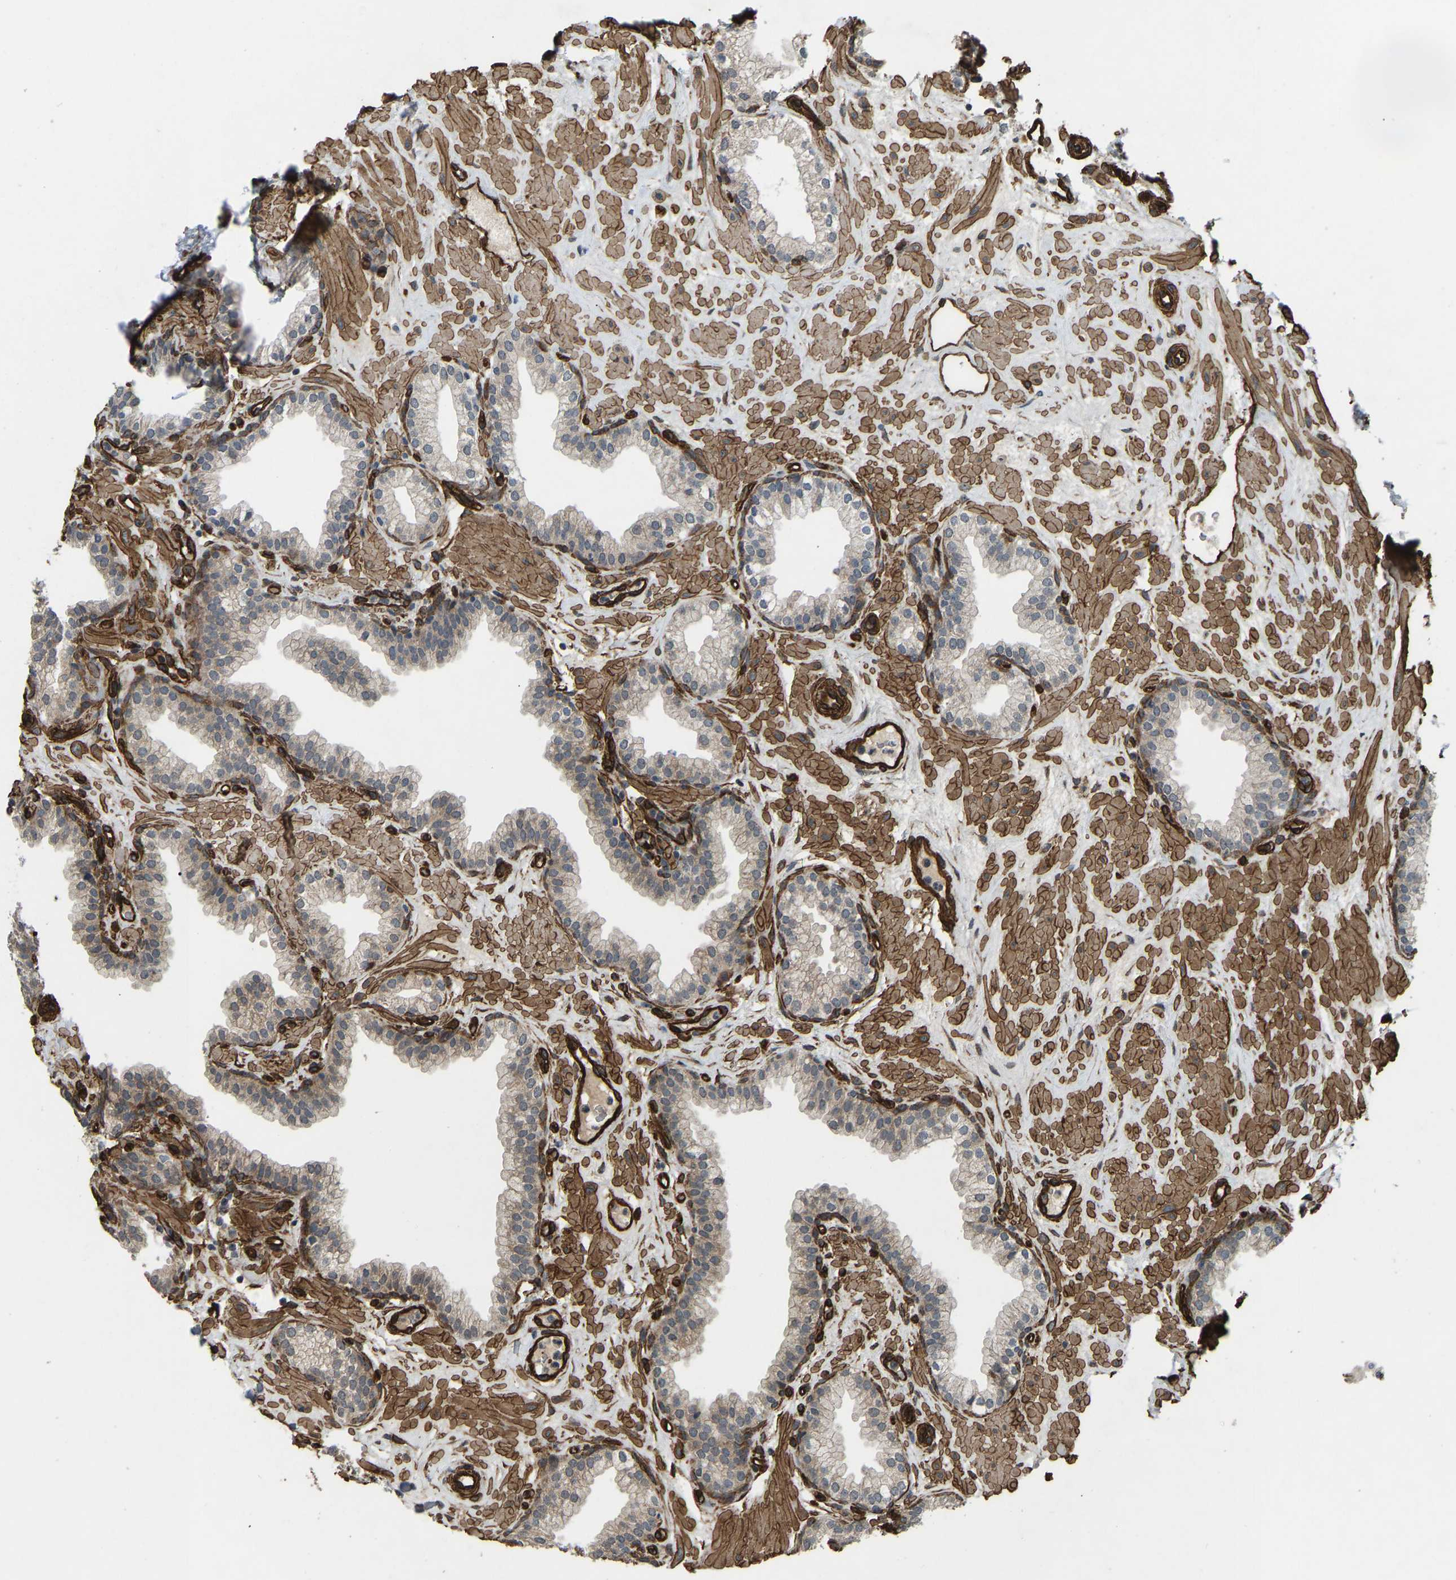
{"staining": {"intensity": "weak", "quantity": ">75%", "location": "cytoplasmic/membranous"}, "tissue": "prostate", "cell_type": "Glandular cells", "image_type": "normal", "snomed": [{"axis": "morphology", "description": "Normal tissue, NOS"}, {"axis": "morphology", "description": "Urothelial carcinoma, Low grade"}, {"axis": "topography", "description": "Urinary bladder"}, {"axis": "topography", "description": "Prostate"}], "caption": "The micrograph demonstrates staining of unremarkable prostate, revealing weak cytoplasmic/membranous protein expression (brown color) within glandular cells.", "gene": "NMB", "patient": {"sex": "male", "age": 60}}